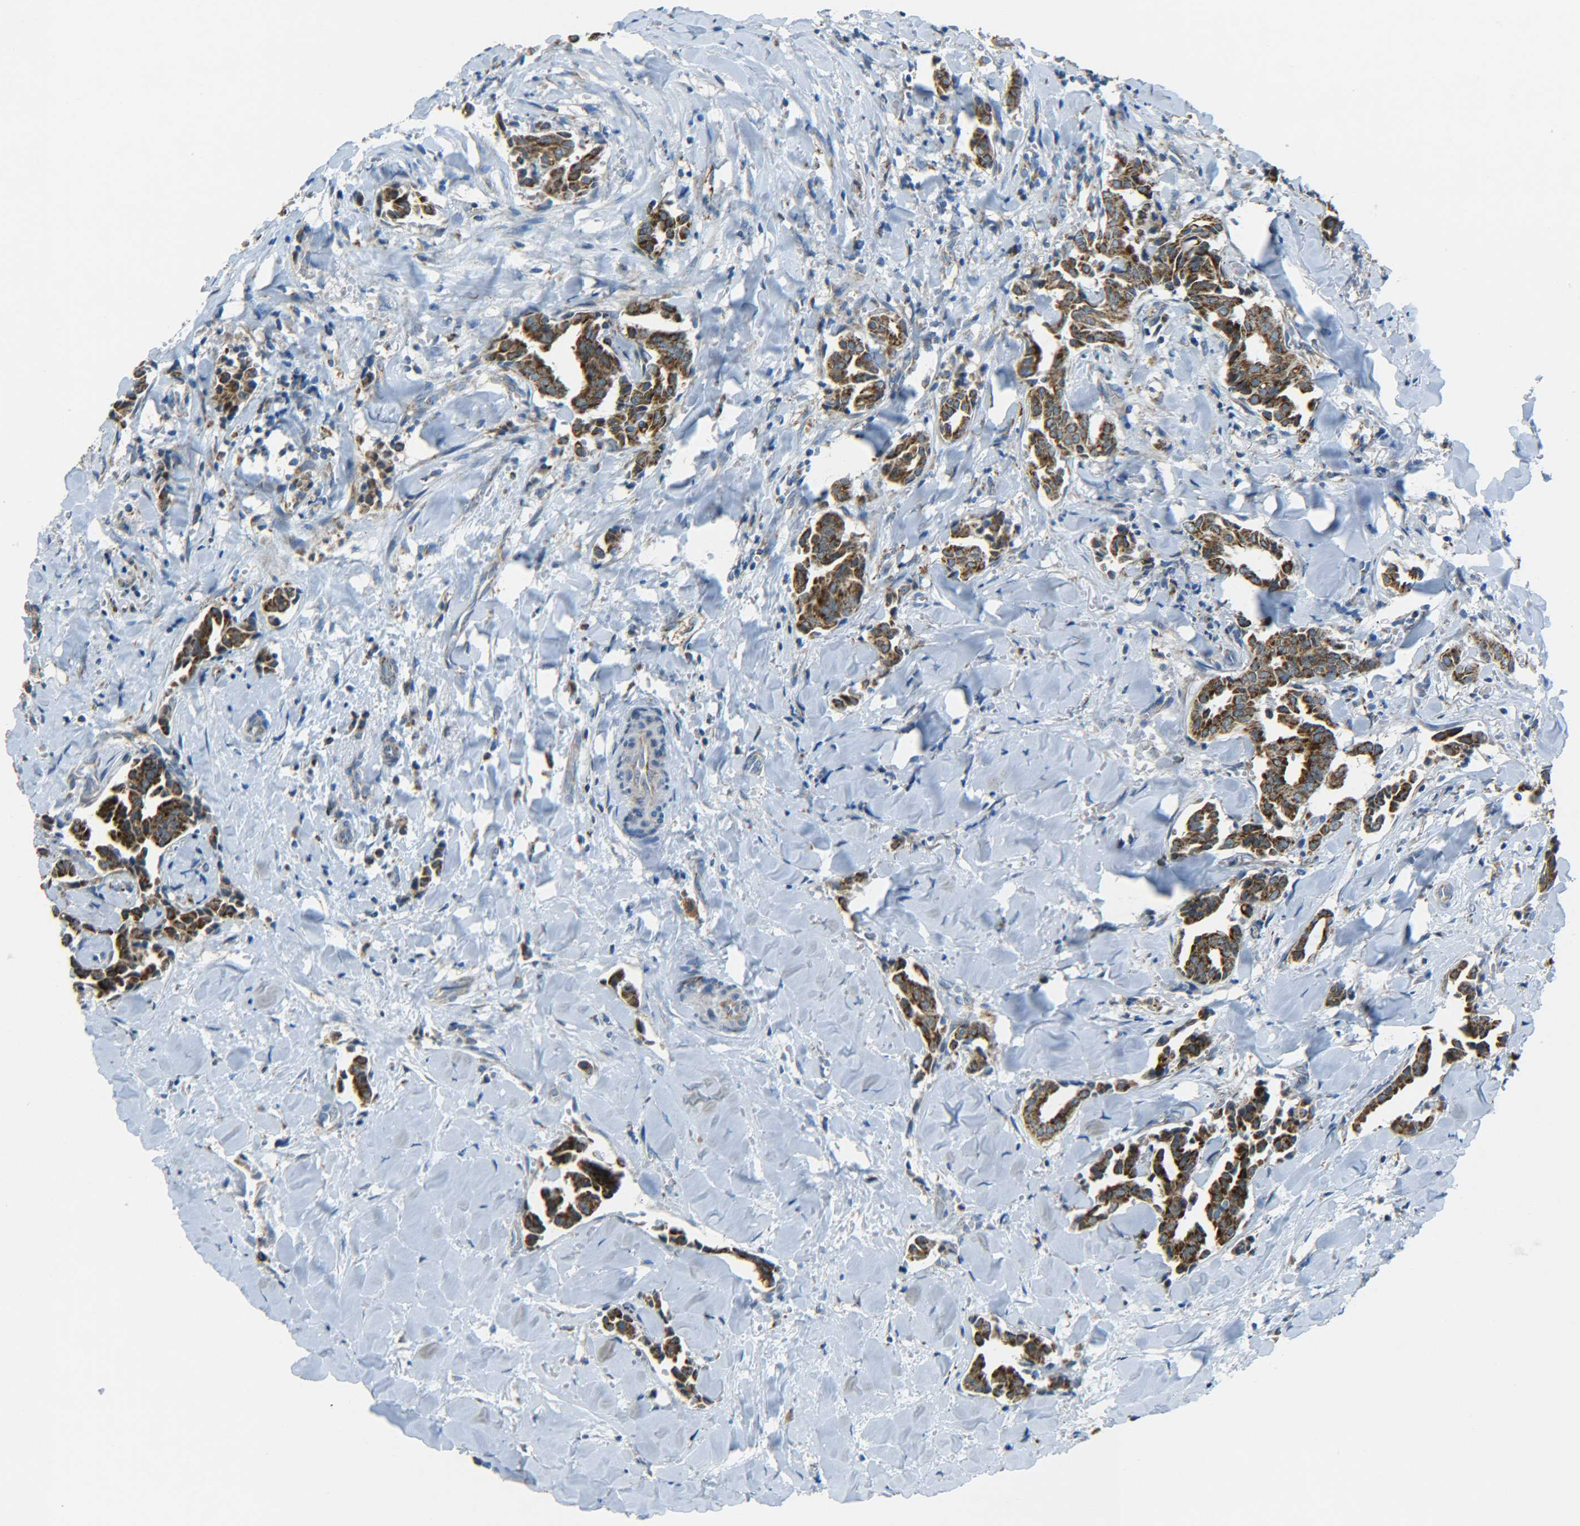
{"staining": {"intensity": "strong", "quantity": ">75%", "location": "cytoplasmic/membranous"}, "tissue": "head and neck cancer", "cell_type": "Tumor cells", "image_type": "cancer", "snomed": [{"axis": "morphology", "description": "Adenocarcinoma, NOS"}, {"axis": "topography", "description": "Salivary gland"}, {"axis": "topography", "description": "Head-Neck"}], "caption": "Immunohistochemistry (IHC) (DAB) staining of human head and neck adenocarcinoma displays strong cytoplasmic/membranous protein positivity in approximately >75% of tumor cells.", "gene": "CYB5R1", "patient": {"sex": "female", "age": 59}}